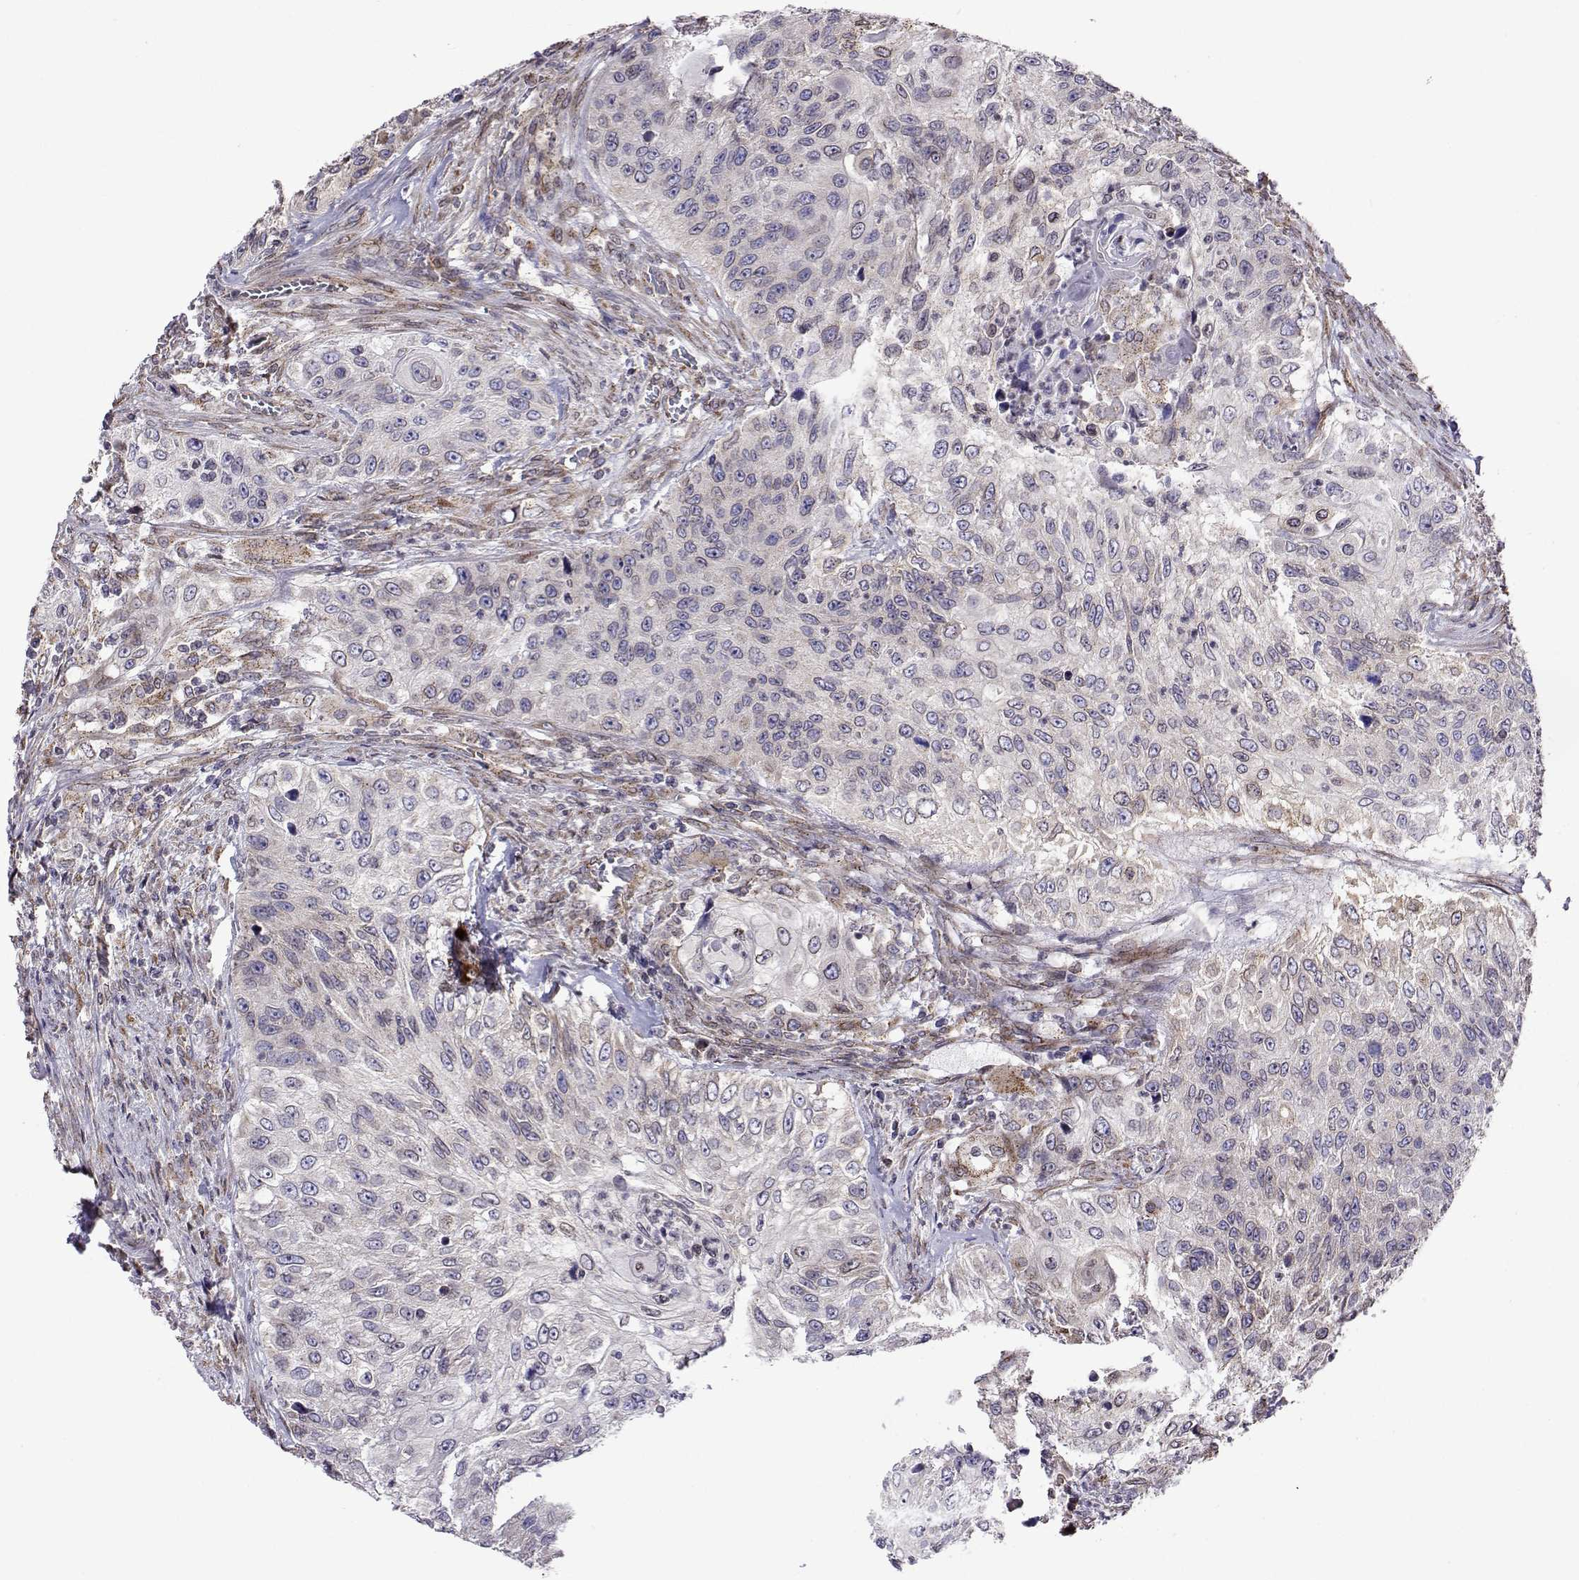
{"staining": {"intensity": "negative", "quantity": "none", "location": "none"}, "tissue": "urothelial cancer", "cell_type": "Tumor cells", "image_type": "cancer", "snomed": [{"axis": "morphology", "description": "Urothelial carcinoma, High grade"}, {"axis": "topography", "description": "Urinary bladder"}], "caption": "Immunohistochemical staining of human urothelial cancer reveals no significant expression in tumor cells.", "gene": "PGRMC2", "patient": {"sex": "female", "age": 60}}